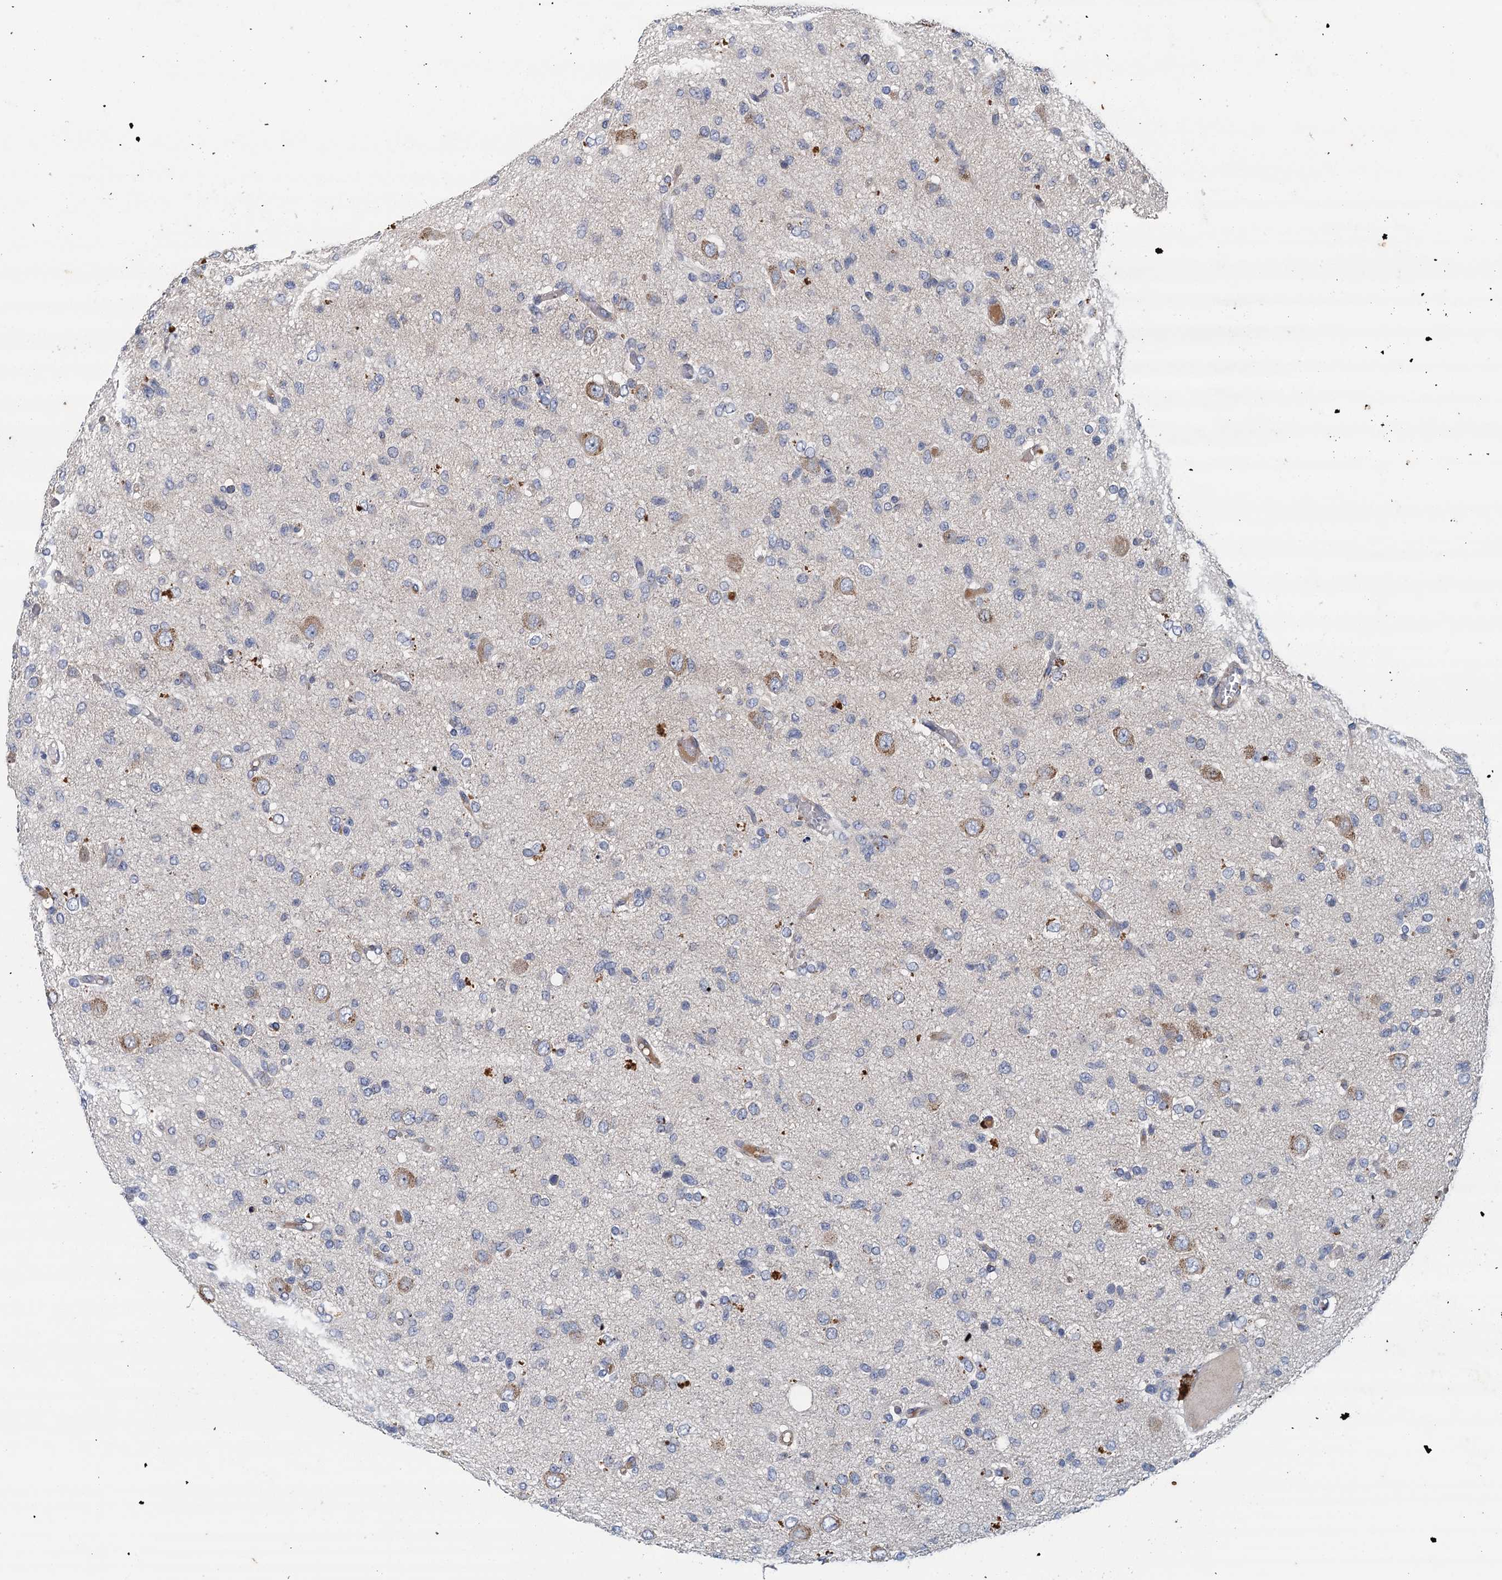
{"staining": {"intensity": "negative", "quantity": "none", "location": "none"}, "tissue": "glioma", "cell_type": "Tumor cells", "image_type": "cancer", "snomed": [{"axis": "morphology", "description": "Glioma, malignant, High grade"}, {"axis": "topography", "description": "Brain"}], "caption": "Immunohistochemical staining of human malignant glioma (high-grade) displays no significant staining in tumor cells.", "gene": "TPCN1", "patient": {"sex": "female", "age": 59}}